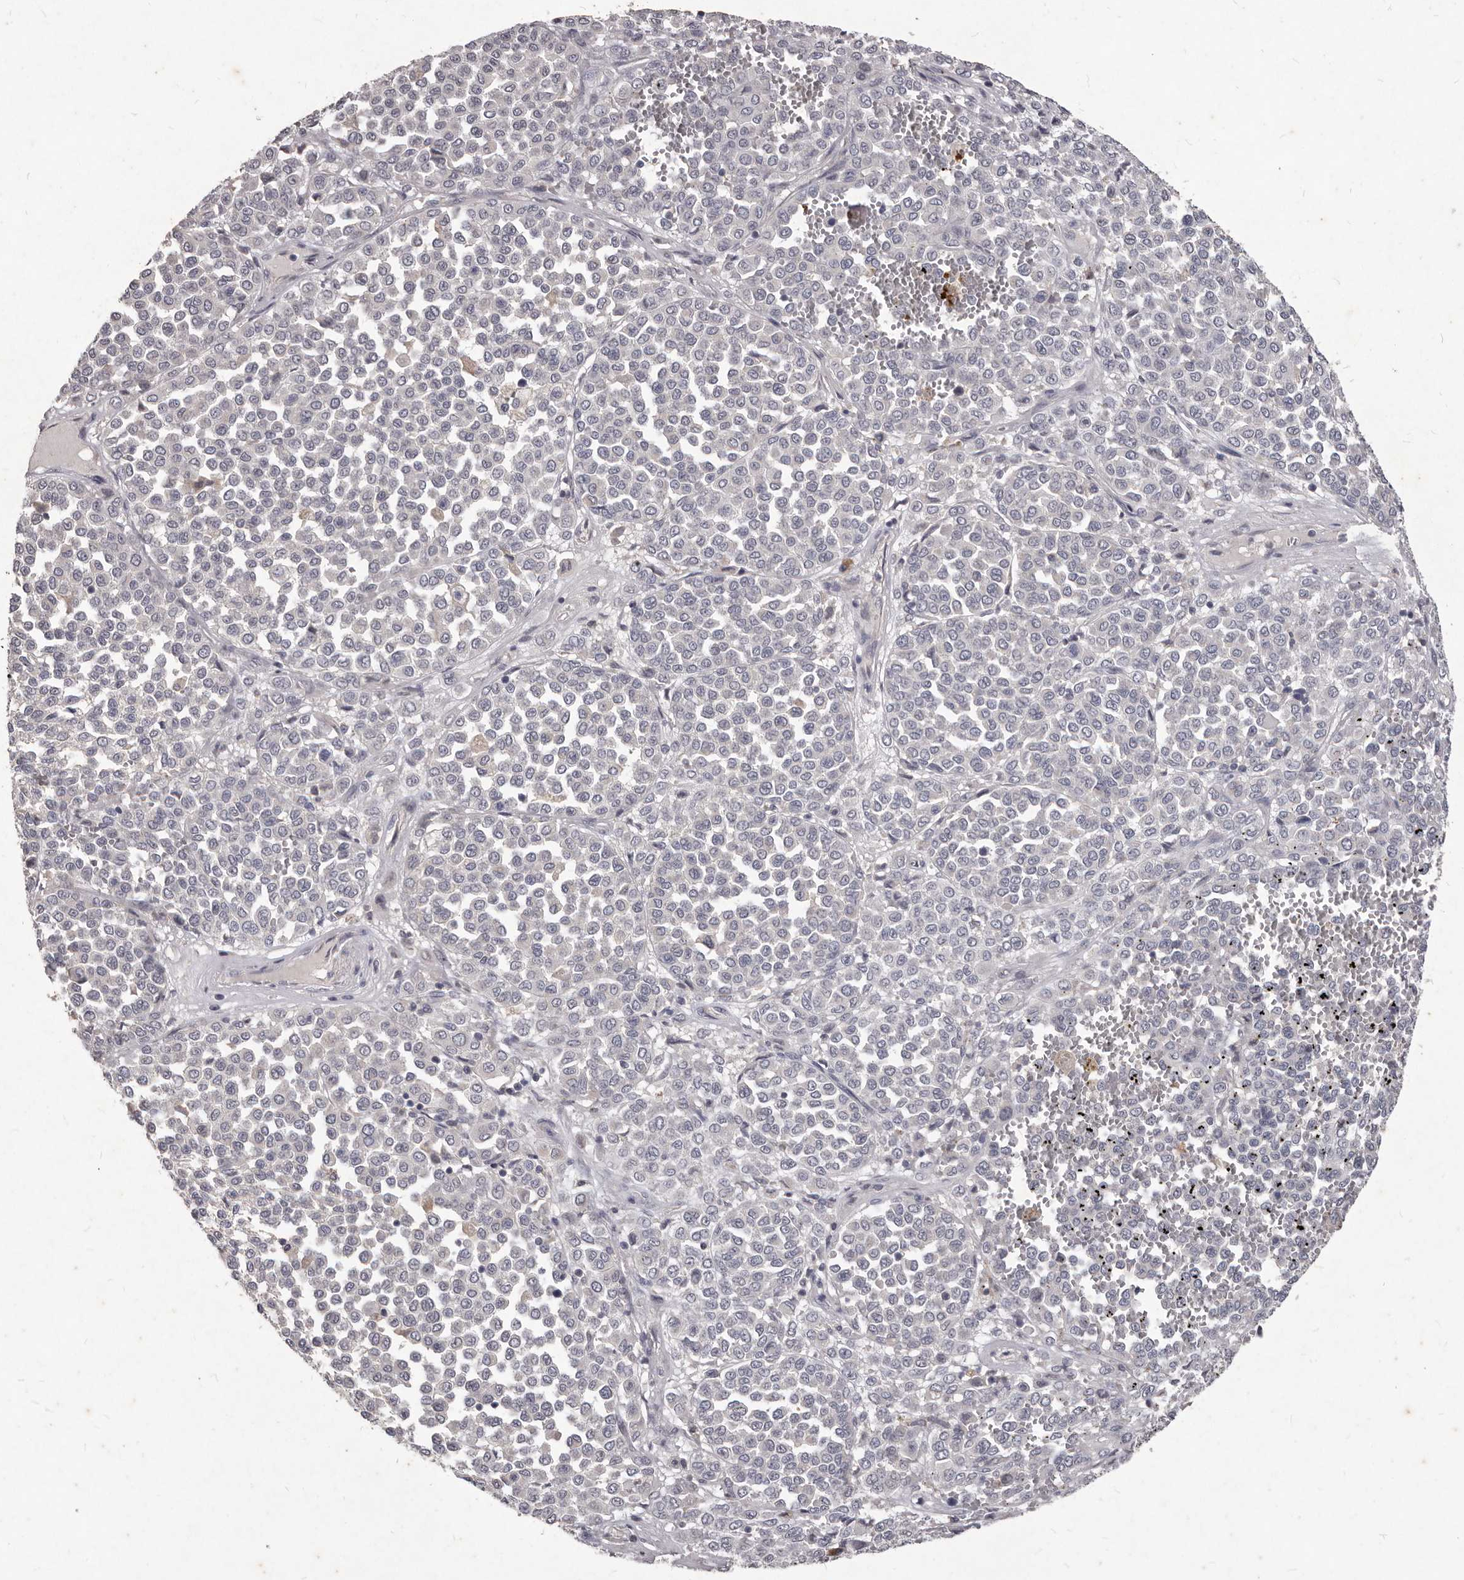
{"staining": {"intensity": "negative", "quantity": "none", "location": "none"}, "tissue": "melanoma", "cell_type": "Tumor cells", "image_type": "cancer", "snomed": [{"axis": "morphology", "description": "Malignant melanoma, Metastatic site"}, {"axis": "topography", "description": "Pancreas"}], "caption": "DAB immunohistochemical staining of melanoma shows no significant staining in tumor cells.", "gene": "GPRC5C", "patient": {"sex": "female", "age": 30}}